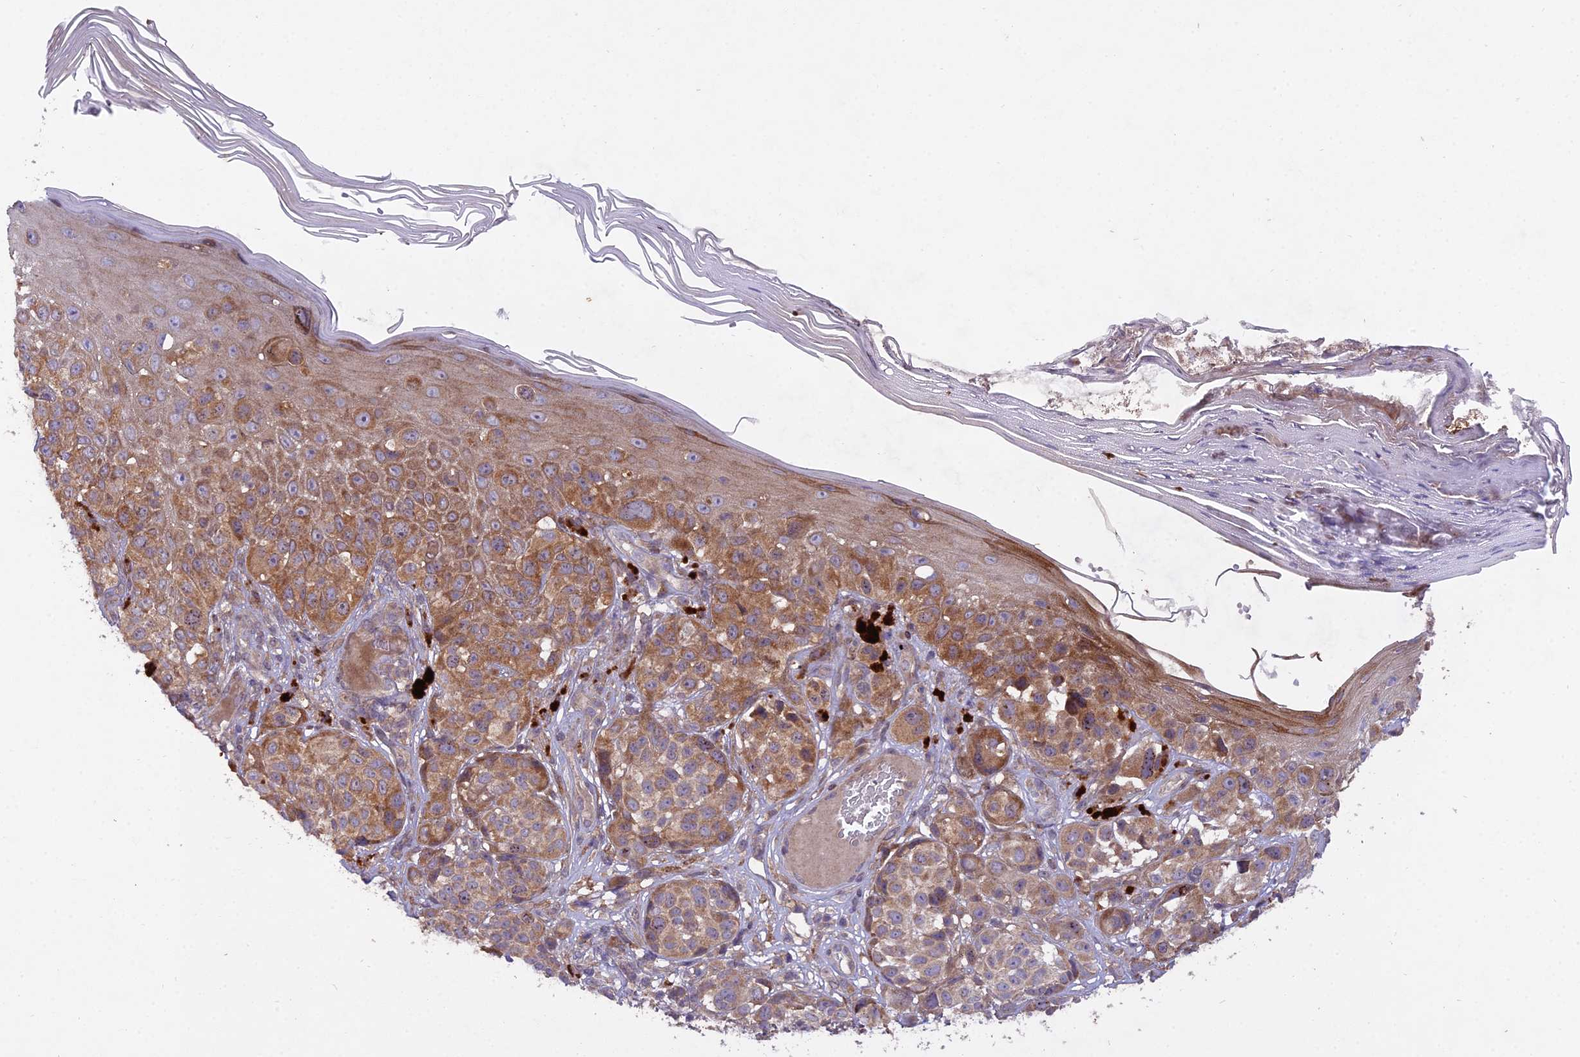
{"staining": {"intensity": "moderate", "quantity": ">75%", "location": "cytoplasmic/membranous"}, "tissue": "melanoma", "cell_type": "Tumor cells", "image_type": "cancer", "snomed": [{"axis": "morphology", "description": "Malignant melanoma, NOS"}, {"axis": "topography", "description": "Skin"}], "caption": "The photomicrograph shows staining of melanoma, revealing moderate cytoplasmic/membranous protein staining (brown color) within tumor cells. (DAB (3,3'-diaminobenzidine) IHC, brown staining for protein, blue staining for nuclei).", "gene": "CENPL", "patient": {"sex": "male", "age": 38}}